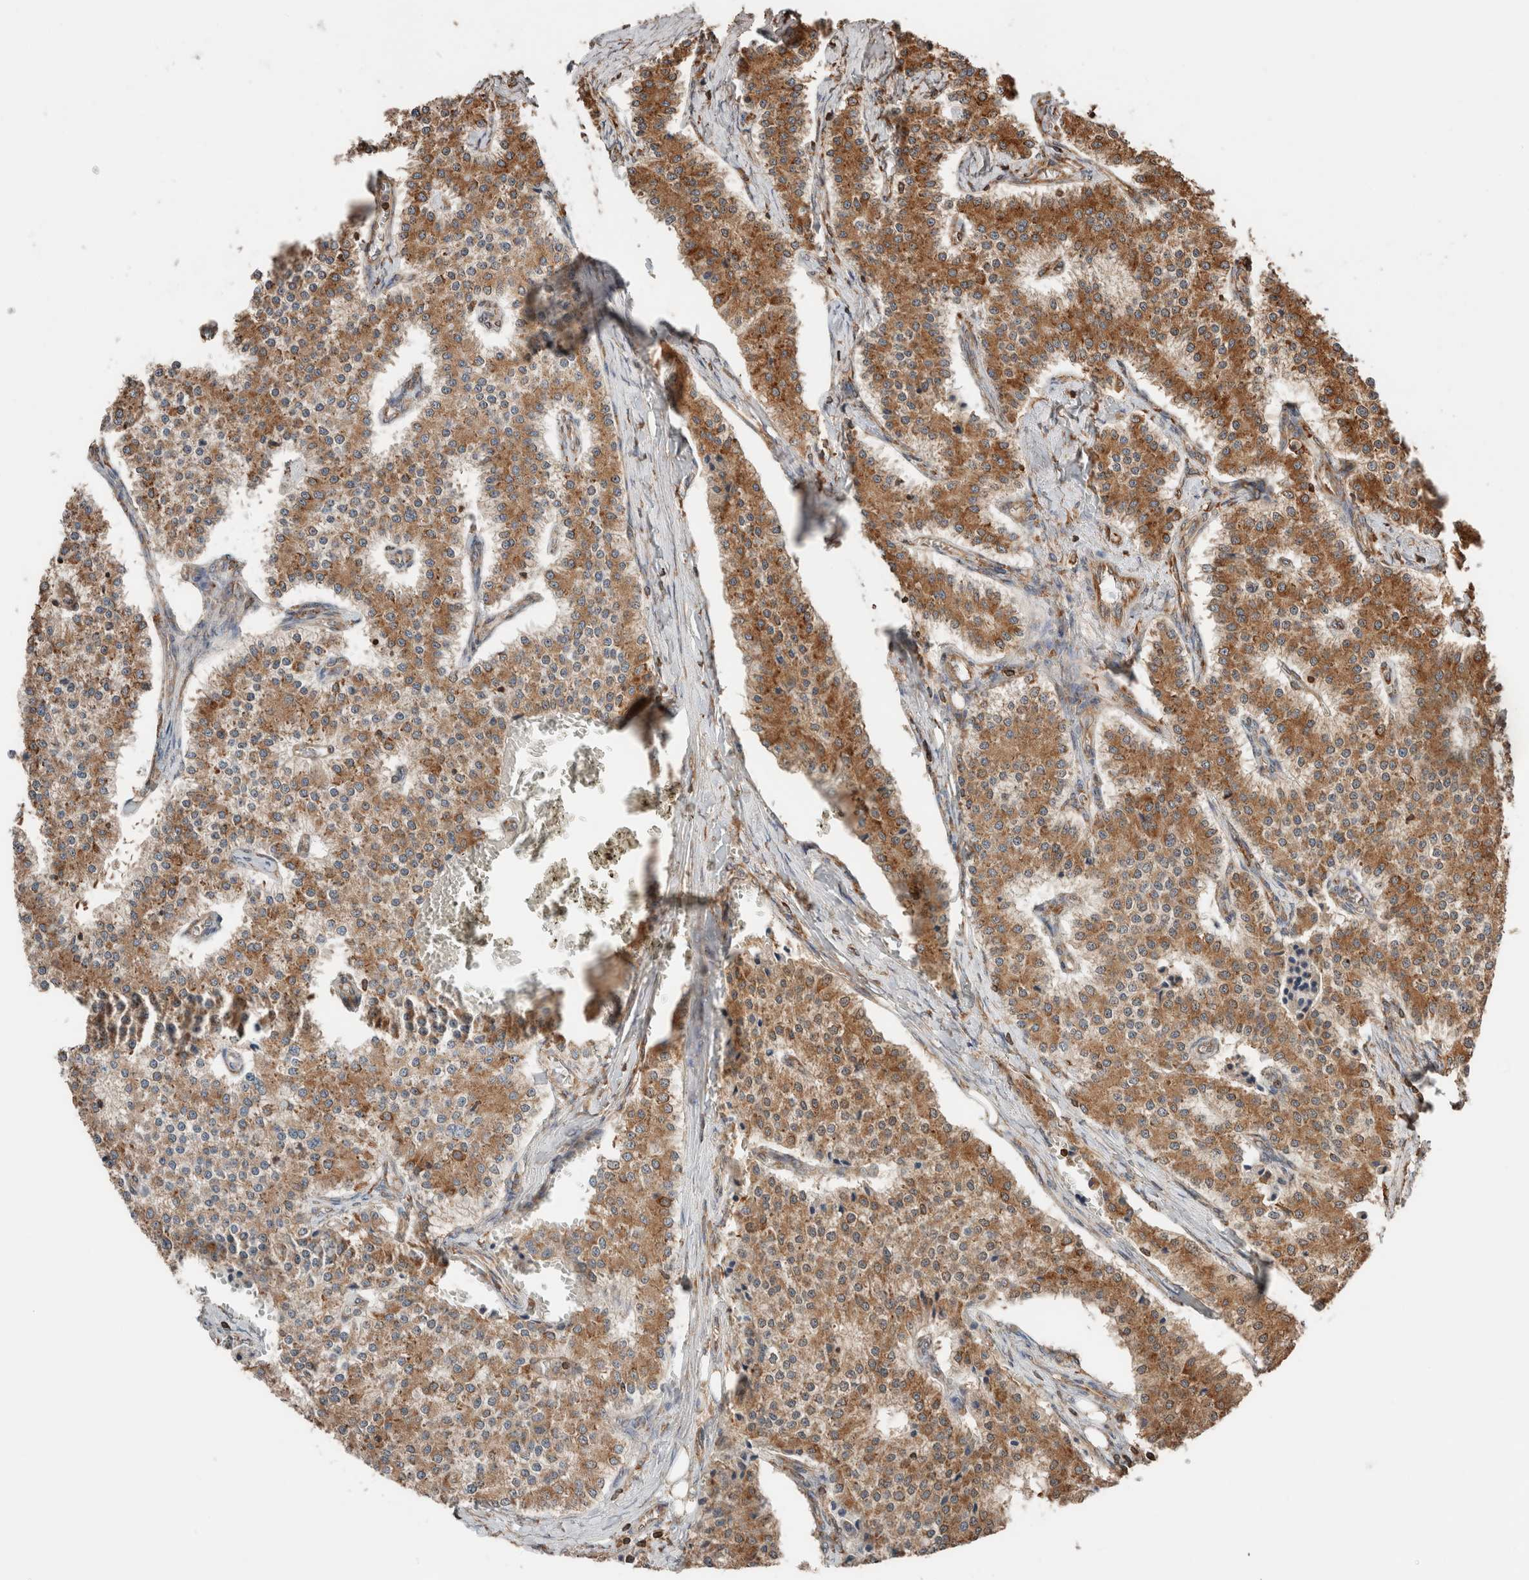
{"staining": {"intensity": "moderate", "quantity": ">75%", "location": "cytoplasmic/membranous"}, "tissue": "carcinoid", "cell_type": "Tumor cells", "image_type": "cancer", "snomed": [{"axis": "morphology", "description": "Carcinoid, malignant, NOS"}, {"axis": "topography", "description": "Colon"}], "caption": "Brown immunohistochemical staining in carcinoid reveals moderate cytoplasmic/membranous staining in about >75% of tumor cells.", "gene": "ERAP2", "patient": {"sex": "female", "age": 52}}